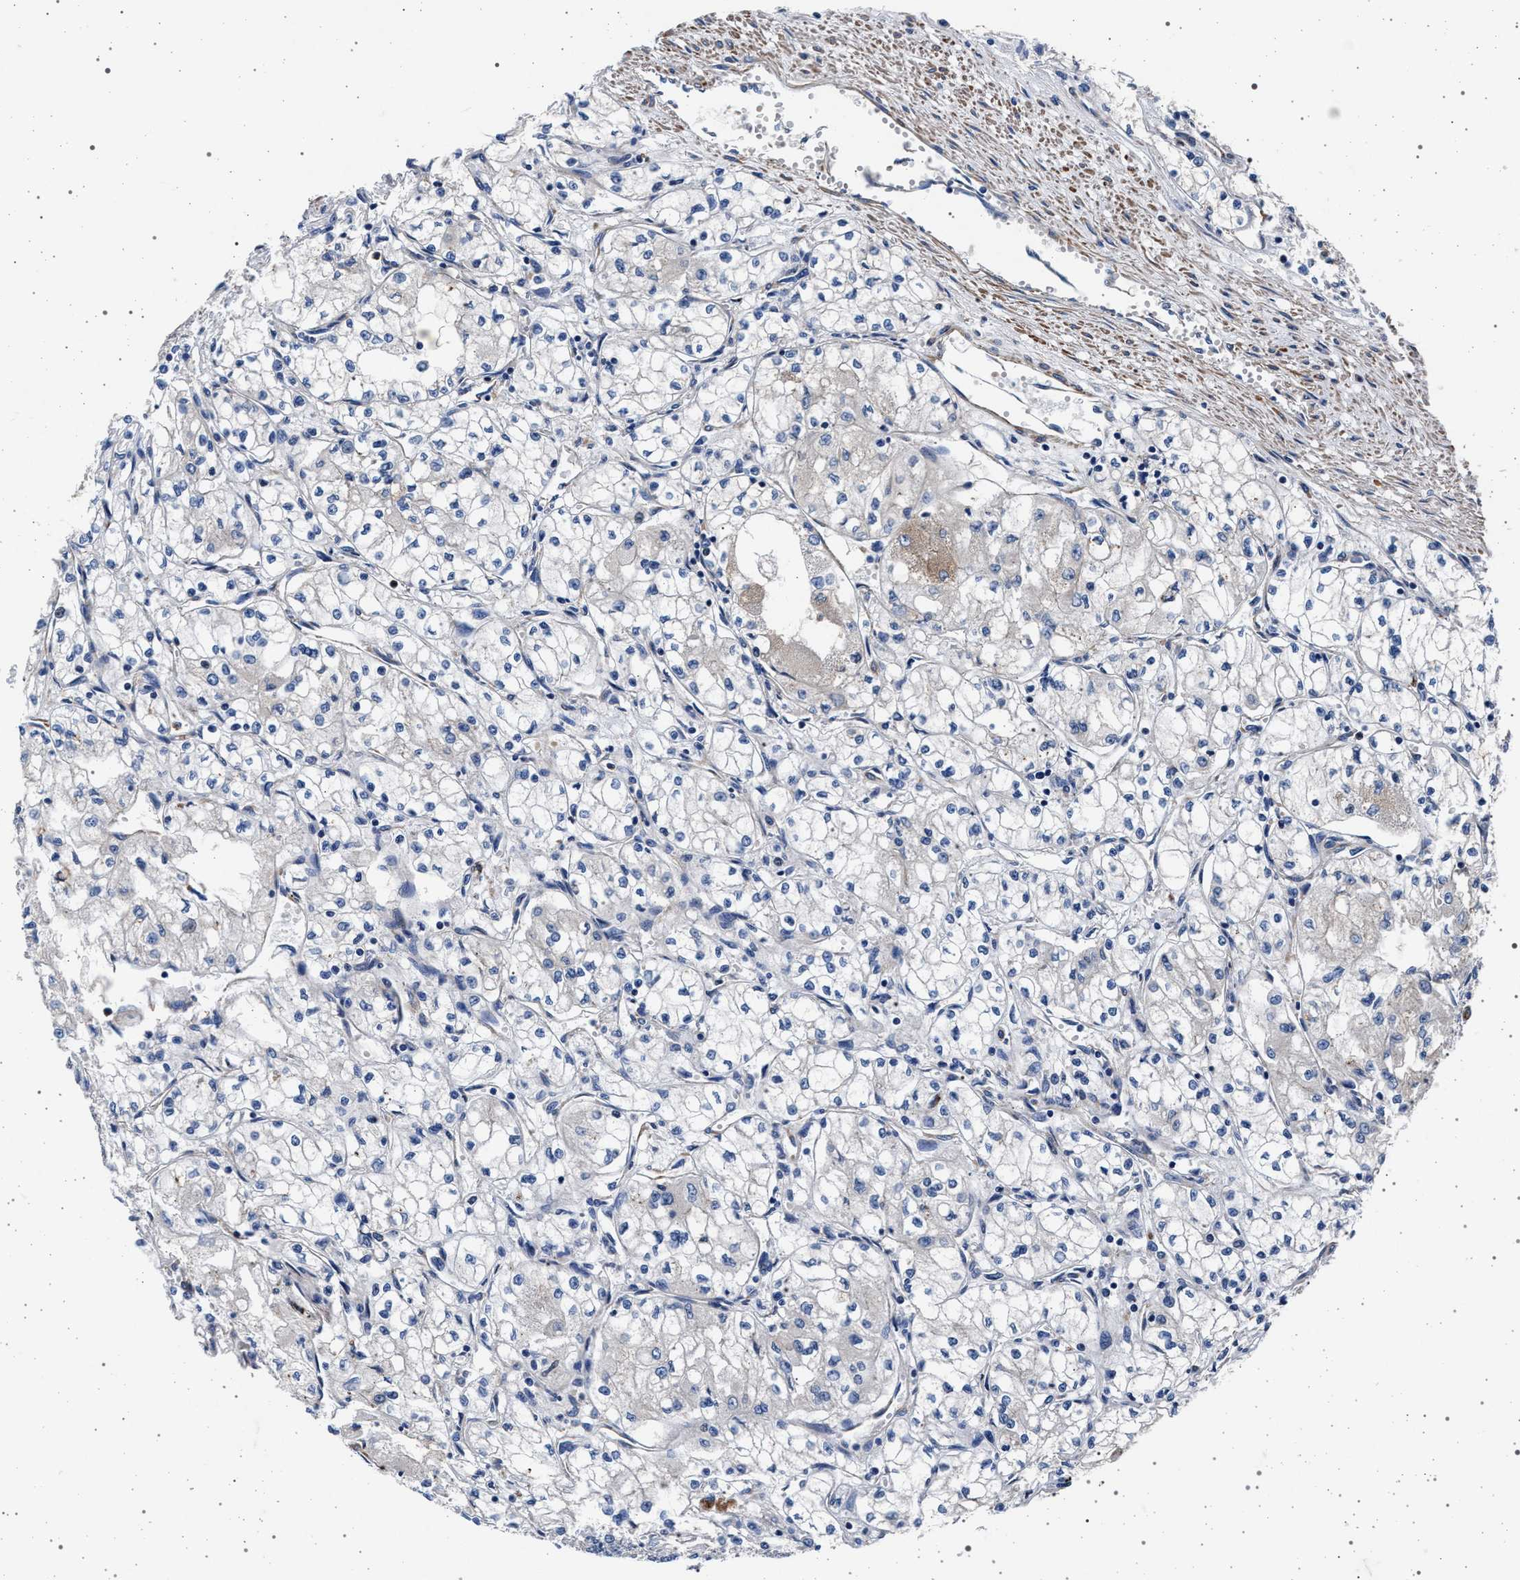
{"staining": {"intensity": "negative", "quantity": "none", "location": "none"}, "tissue": "renal cancer", "cell_type": "Tumor cells", "image_type": "cancer", "snomed": [{"axis": "morphology", "description": "Normal tissue, NOS"}, {"axis": "morphology", "description": "Adenocarcinoma, NOS"}, {"axis": "topography", "description": "Kidney"}], "caption": "An IHC photomicrograph of renal adenocarcinoma is shown. There is no staining in tumor cells of renal adenocarcinoma.", "gene": "KCNK6", "patient": {"sex": "male", "age": 59}}